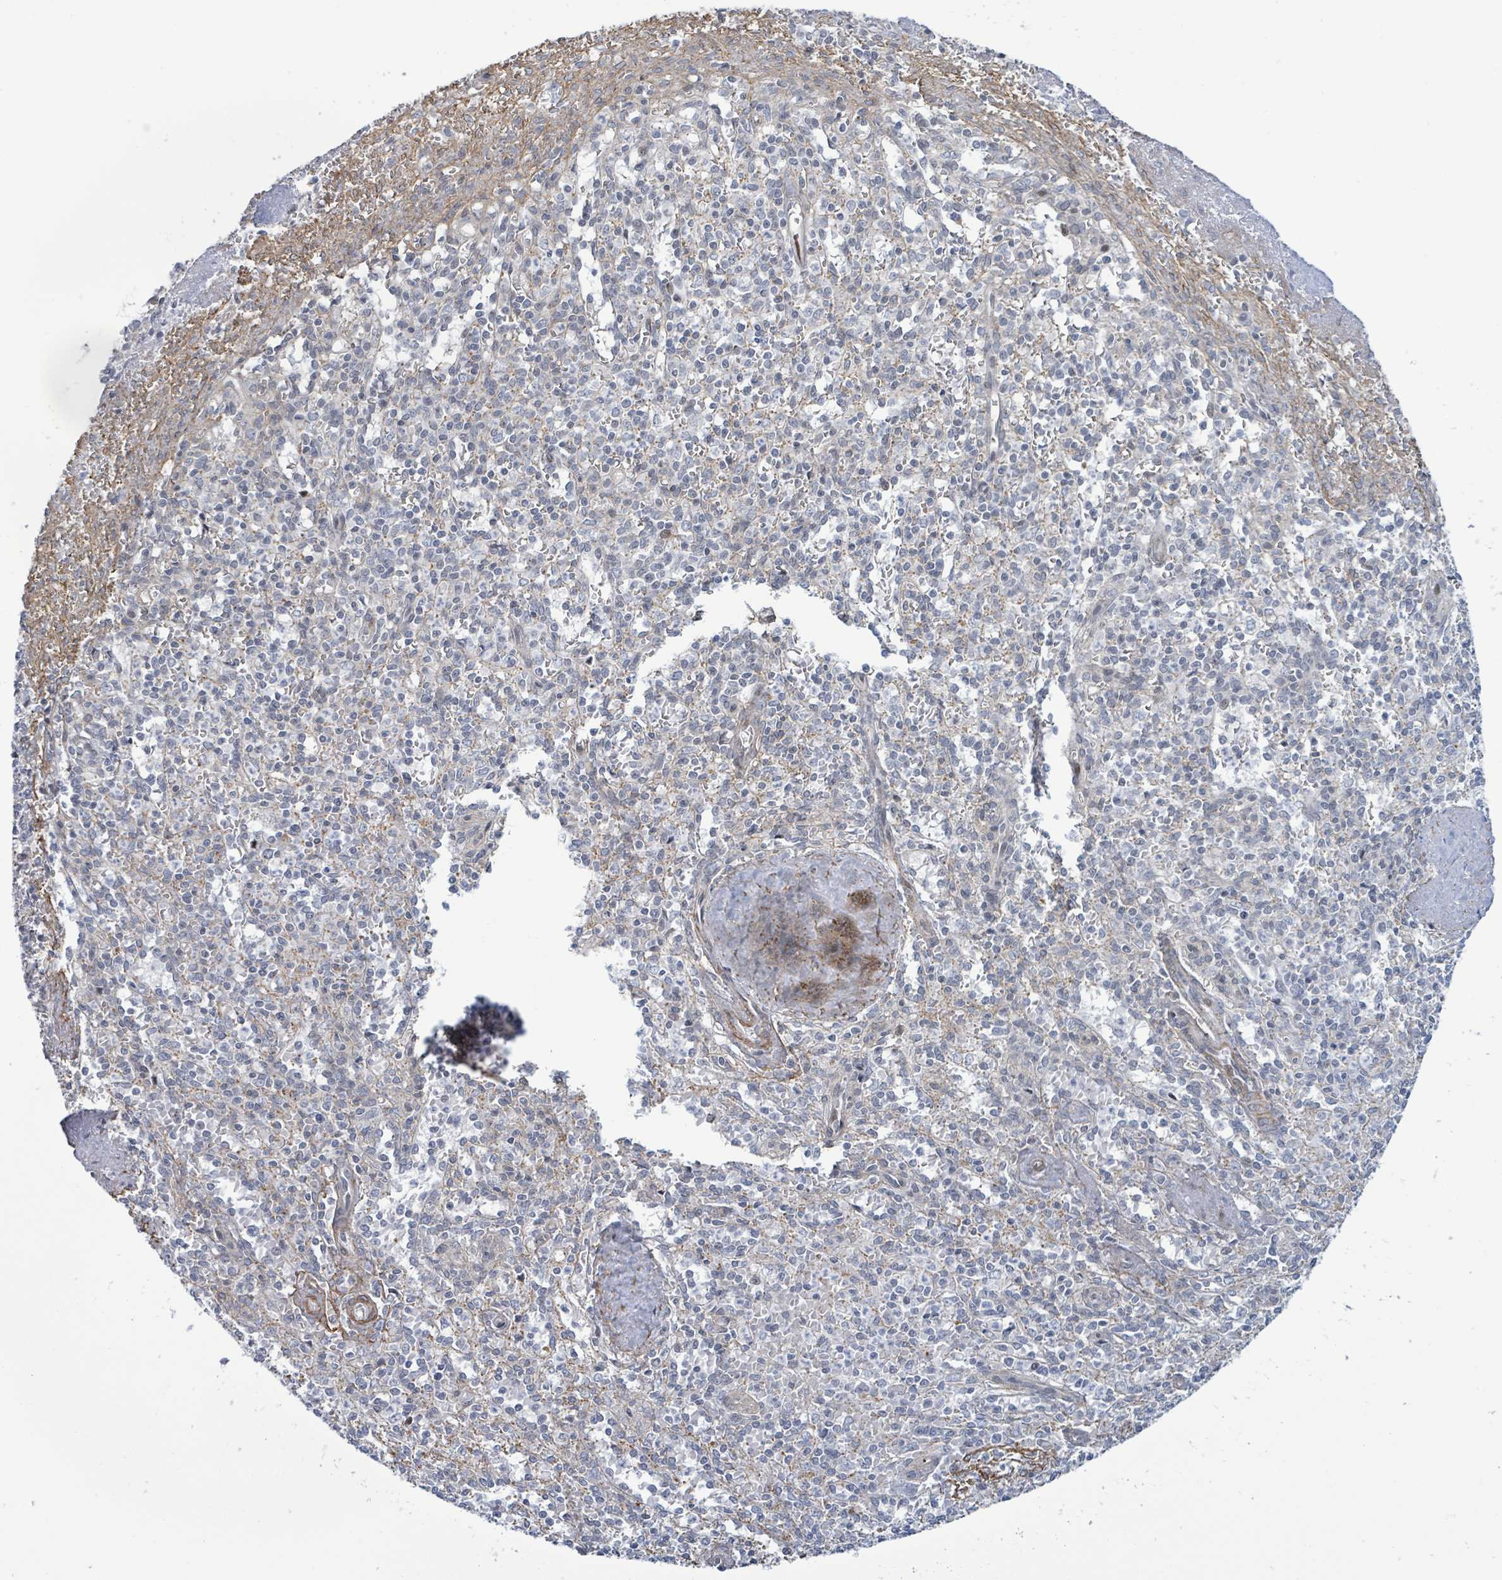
{"staining": {"intensity": "negative", "quantity": "none", "location": "none"}, "tissue": "spleen", "cell_type": "Cells in red pulp", "image_type": "normal", "snomed": [{"axis": "morphology", "description": "Normal tissue, NOS"}, {"axis": "topography", "description": "Spleen"}], "caption": "This is a image of IHC staining of unremarkable spleen, which shows no positivity in cells in red pulp. (Stains: DAB IHC with hematoxylin counter stain, Microscopy: brightfield microscopy at high magnification).", "gene": "DMRTC1B", "patient": {"sex": "female", "age": 70}}